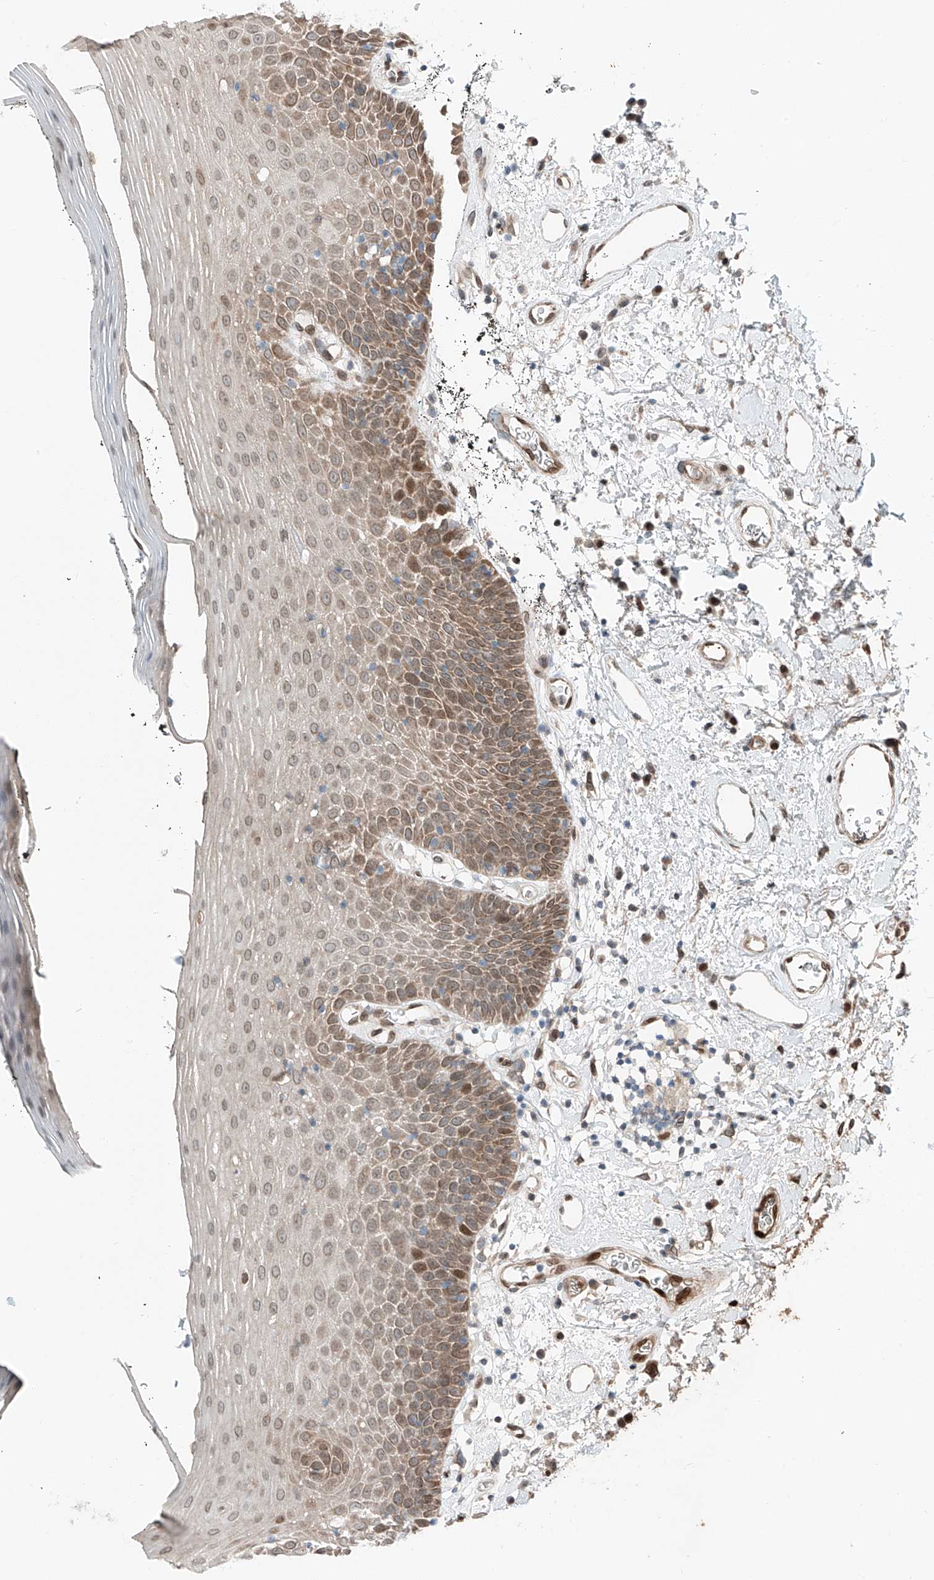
{"staining": {"intensity": "moderate", "quantity": "25%-75%", "location": "cytoplasmic/membranous"}, "tissue": "oral mucosa", "cell_type": "Squamous epithelial cells", "image_type": "normal", "snomed": [{"axis": "morphology", "description": "Normal tissue, NOS"}, {"axis": "topography", "description": "Oral tissue"}], "caption": "Immunohistochemical staining of normal human oral mucosa exhibits medium levels of moderate cytoplasmic/membranous staining in about 25%-75% of squamous epithelial cells.", "gene": "CEP162", "patient": {"sex": "male", "age": 74}}